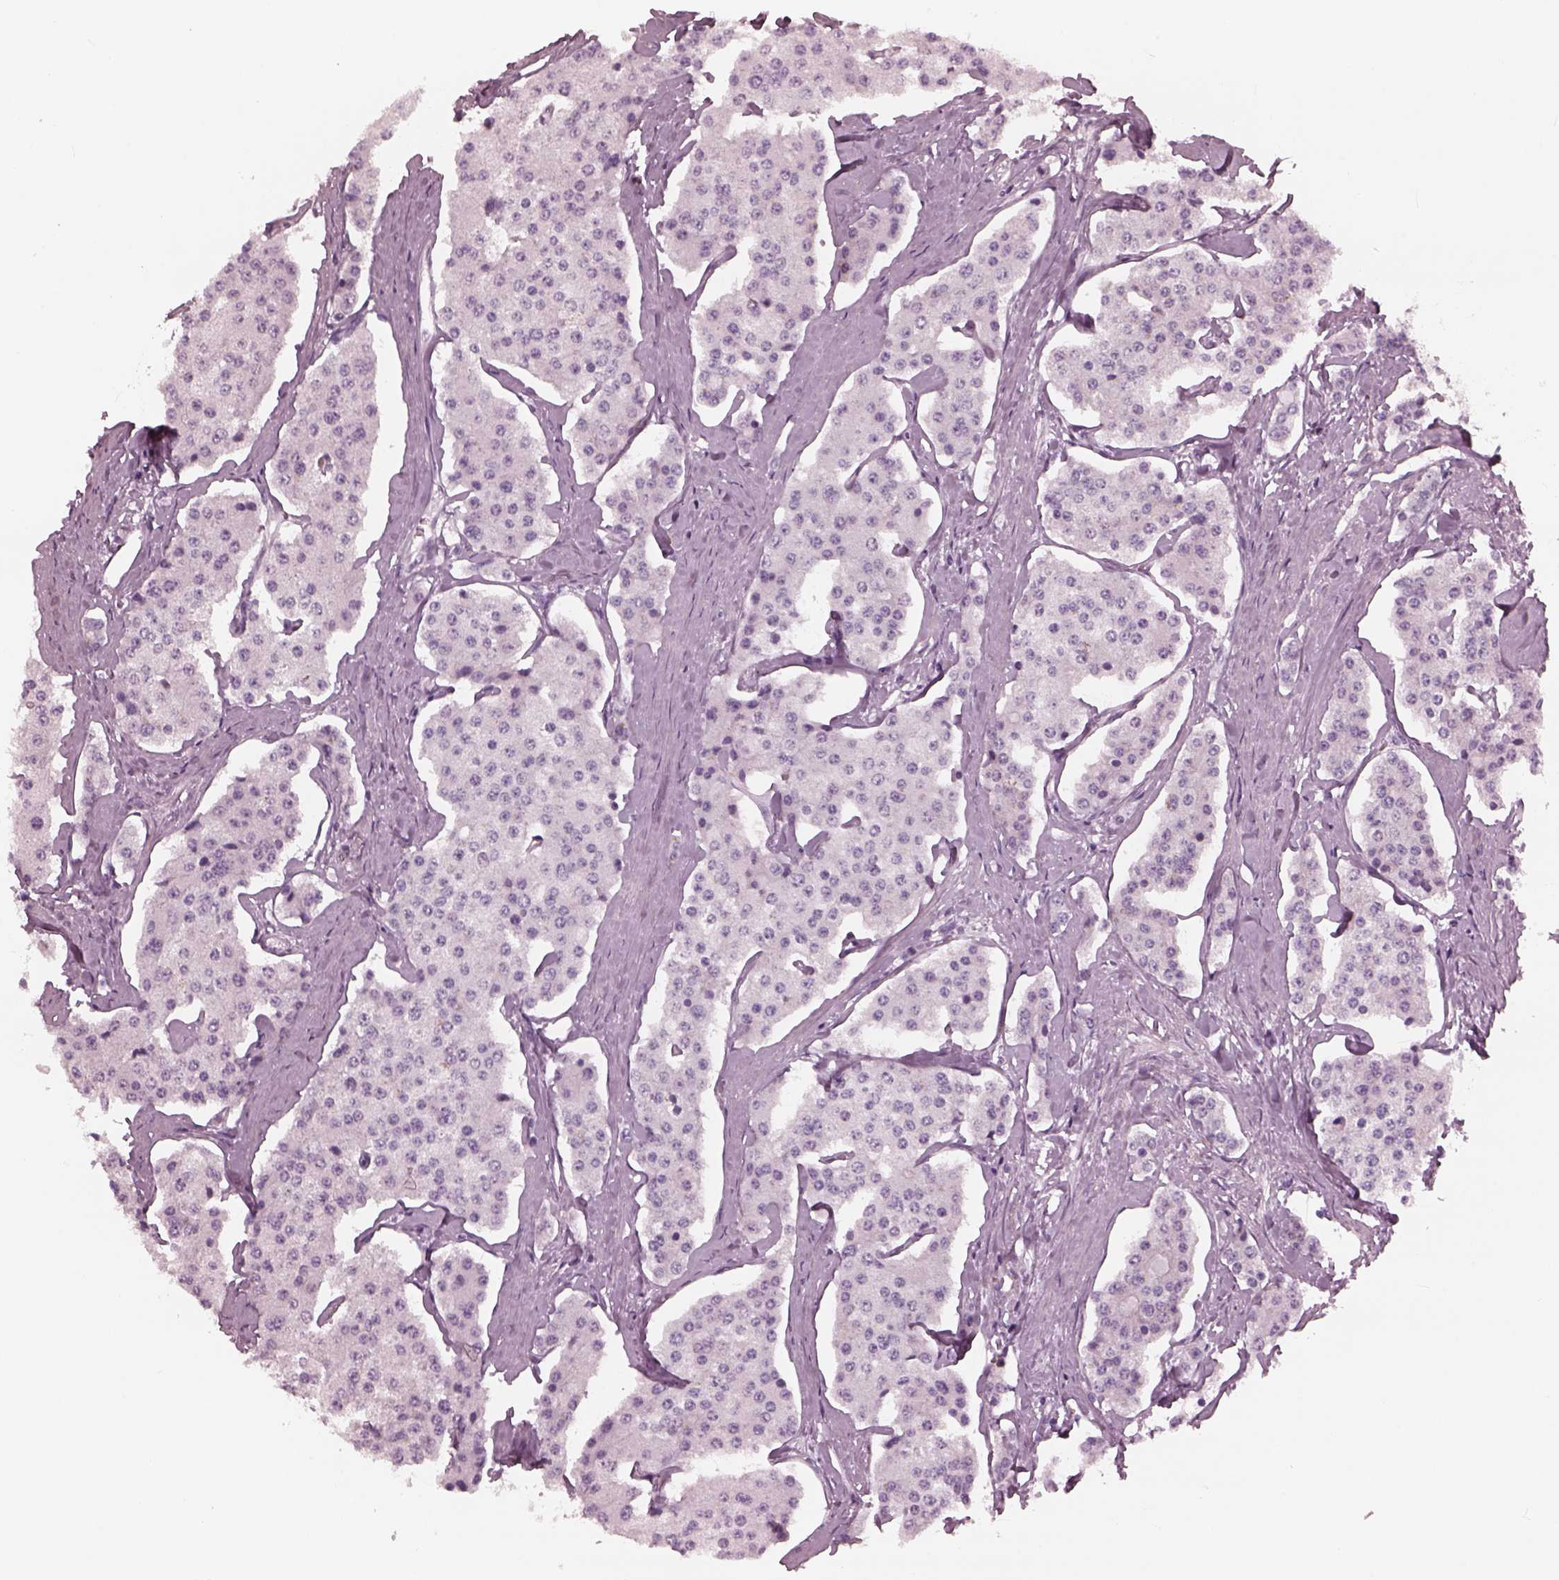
{"staining": {"intensity": "negative", "quantity": "none", "location": "none"}, "tissue": "carcinoid", "cell_type": "Tumor cells", "image_type": "cancer", "snomed": [{"axis": "morphology", "description": "Carcinoid, malignant, NOS"}, {"axis": "topography", "description": "Small intestine"}], "caption": "IHC of human carcinoid displays no expression in tumor cells.", "gene": "FABP9", "patient": {"sex": "female", "age": 65}}